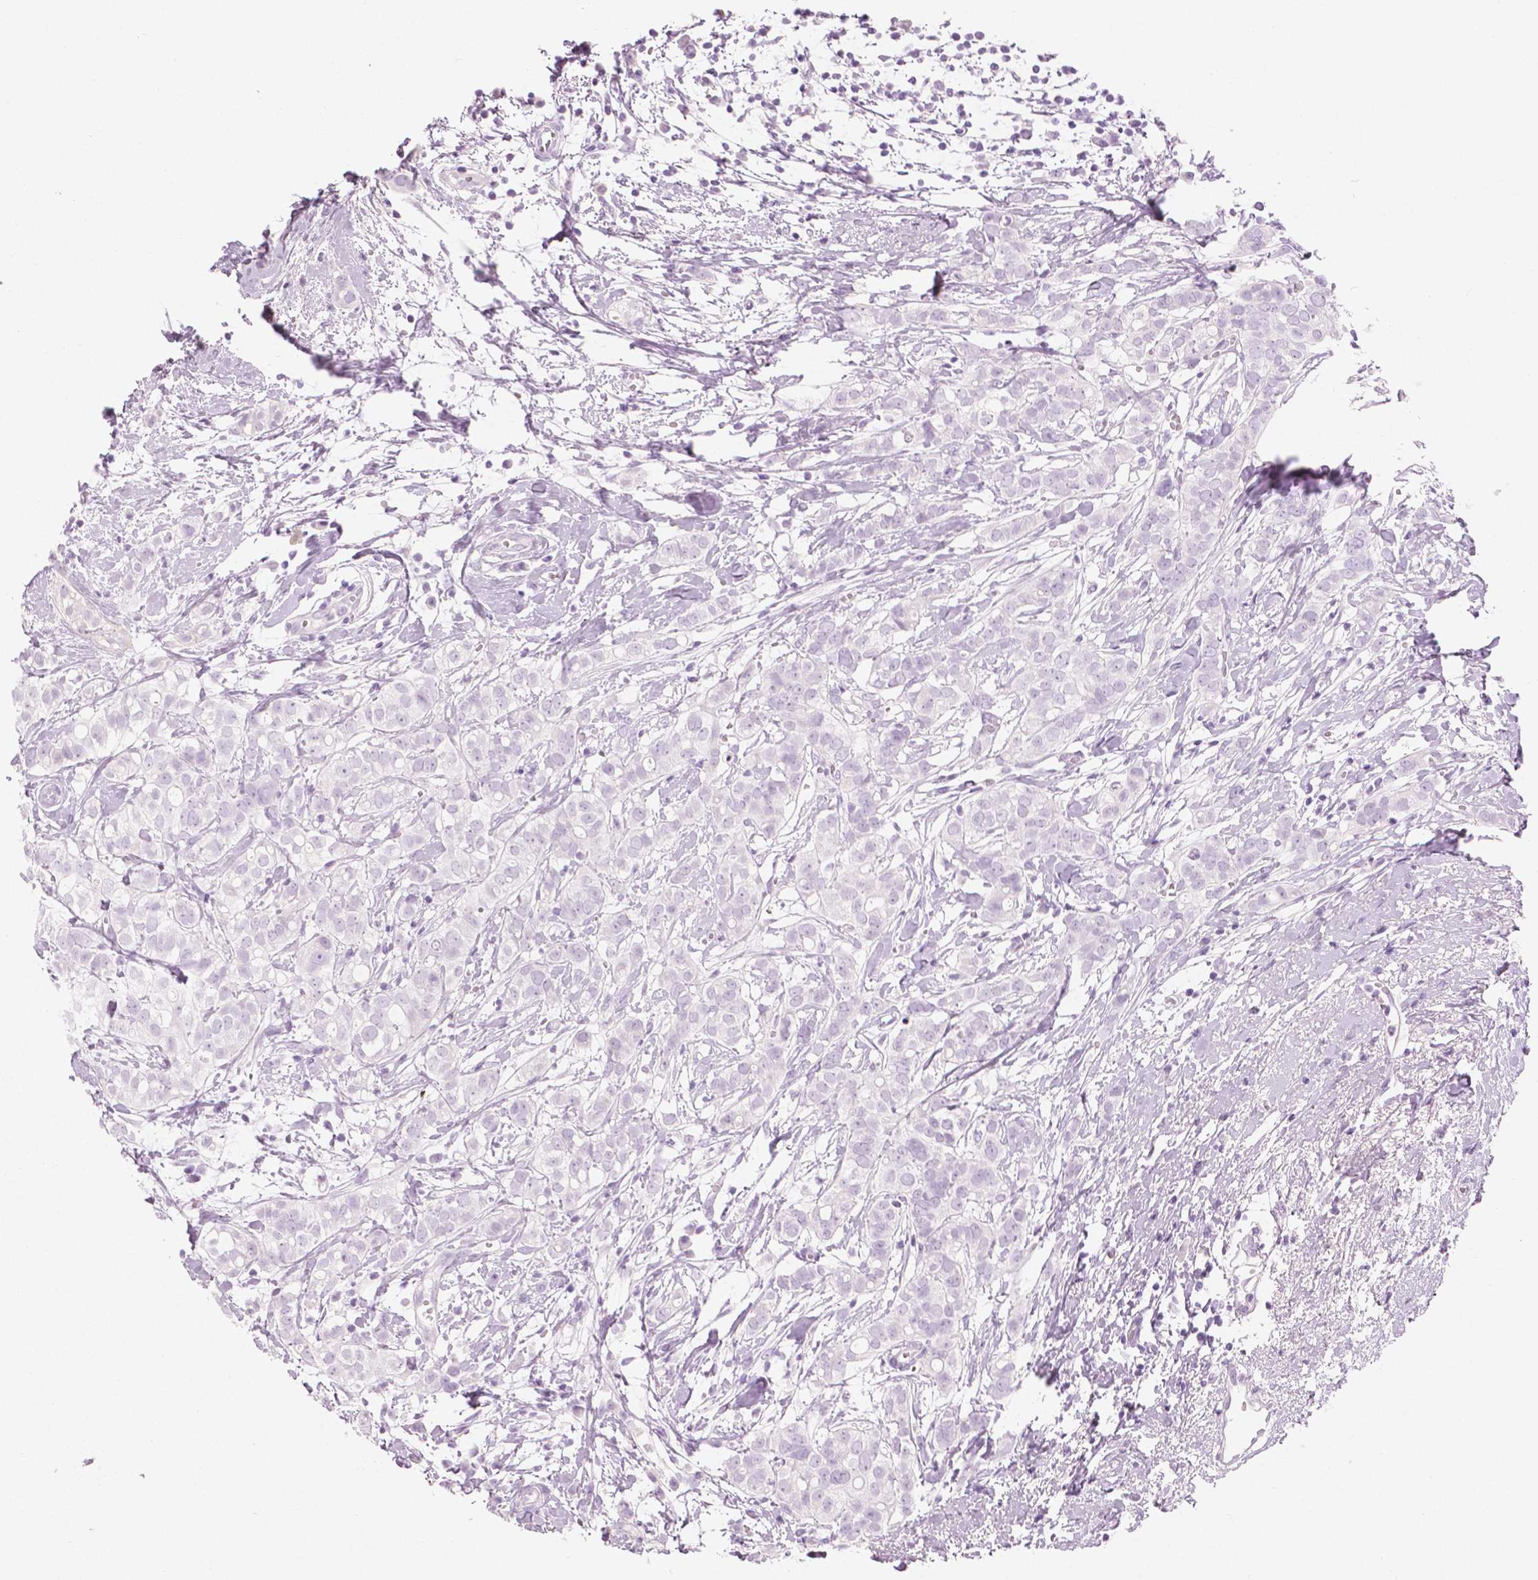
{"staining": {"intensity": "negative", "quantity": "none", "location": "none"}, "tissue": "breast cancer", "cell_type": "Tumor cells", "image_type": "cancer", "snomed": [{"axis": "morphology", "description": "Duct carcinoma"}, {"axis": "topography", "description": "Breast"}], "caption": "DAB immunohistochemical staining of human breast cancer displays no significant positivity in tumor cells.", "gene": "PLIN4", "patient": {"sex": "female", "age": 40}}